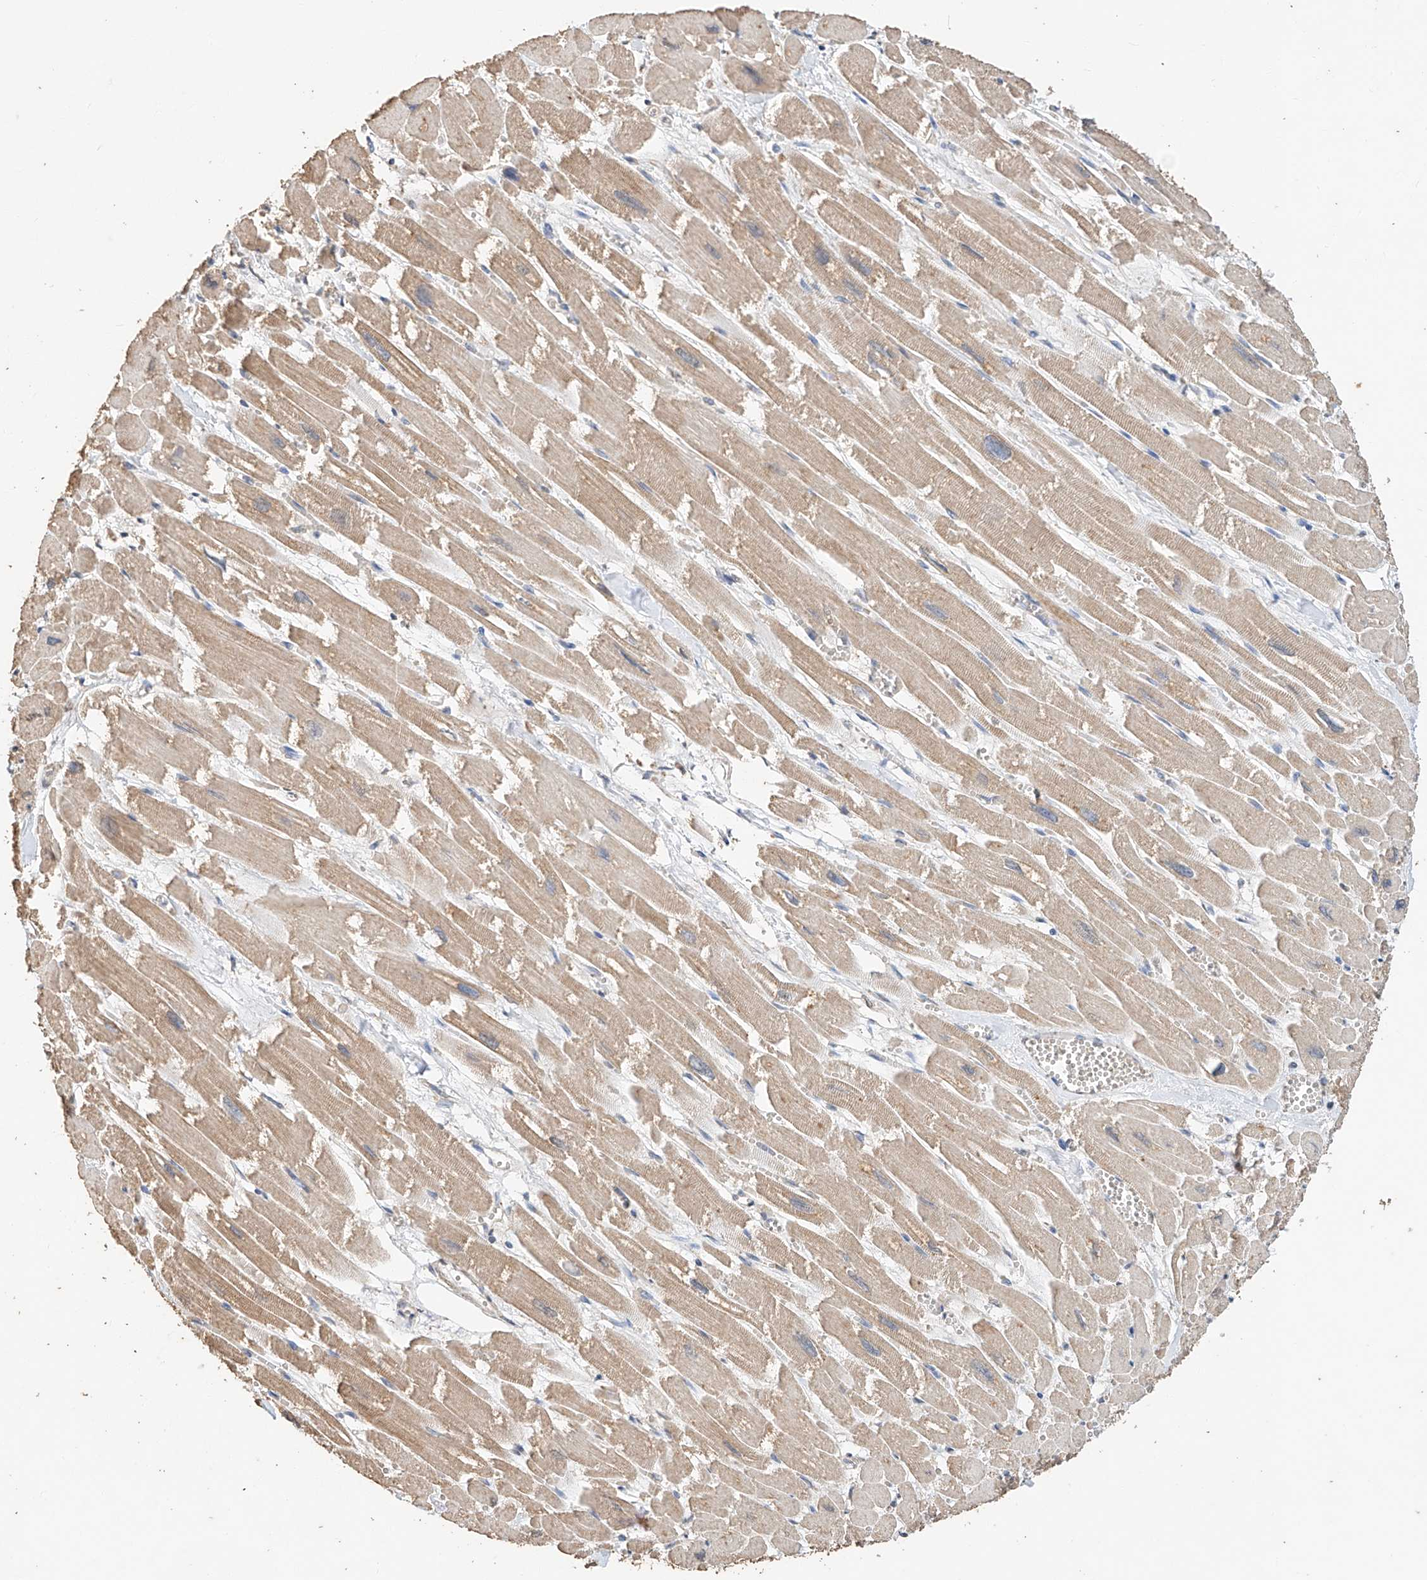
{"staining": {"intensity": "weak", "quantity": ">75%", "location": "cytoplasmic/membranous"}, "tissue": "heart muscle", "cell_type": "Cardiomyocytes", "image_type": "normal", "snomed": [{"axis": "morphology", "description": "Normal tissue, NOS"}, {"axis": "topography", "description": "Heart"}], "caption": "Brown immunohistochemical staining in normal heart muscle reveals weak cytoplasmic/membranous staining in approximately >75% of cardiomyocytes.", "gene": "CERS4", "patient": {"sex": "male", "age": 54}}